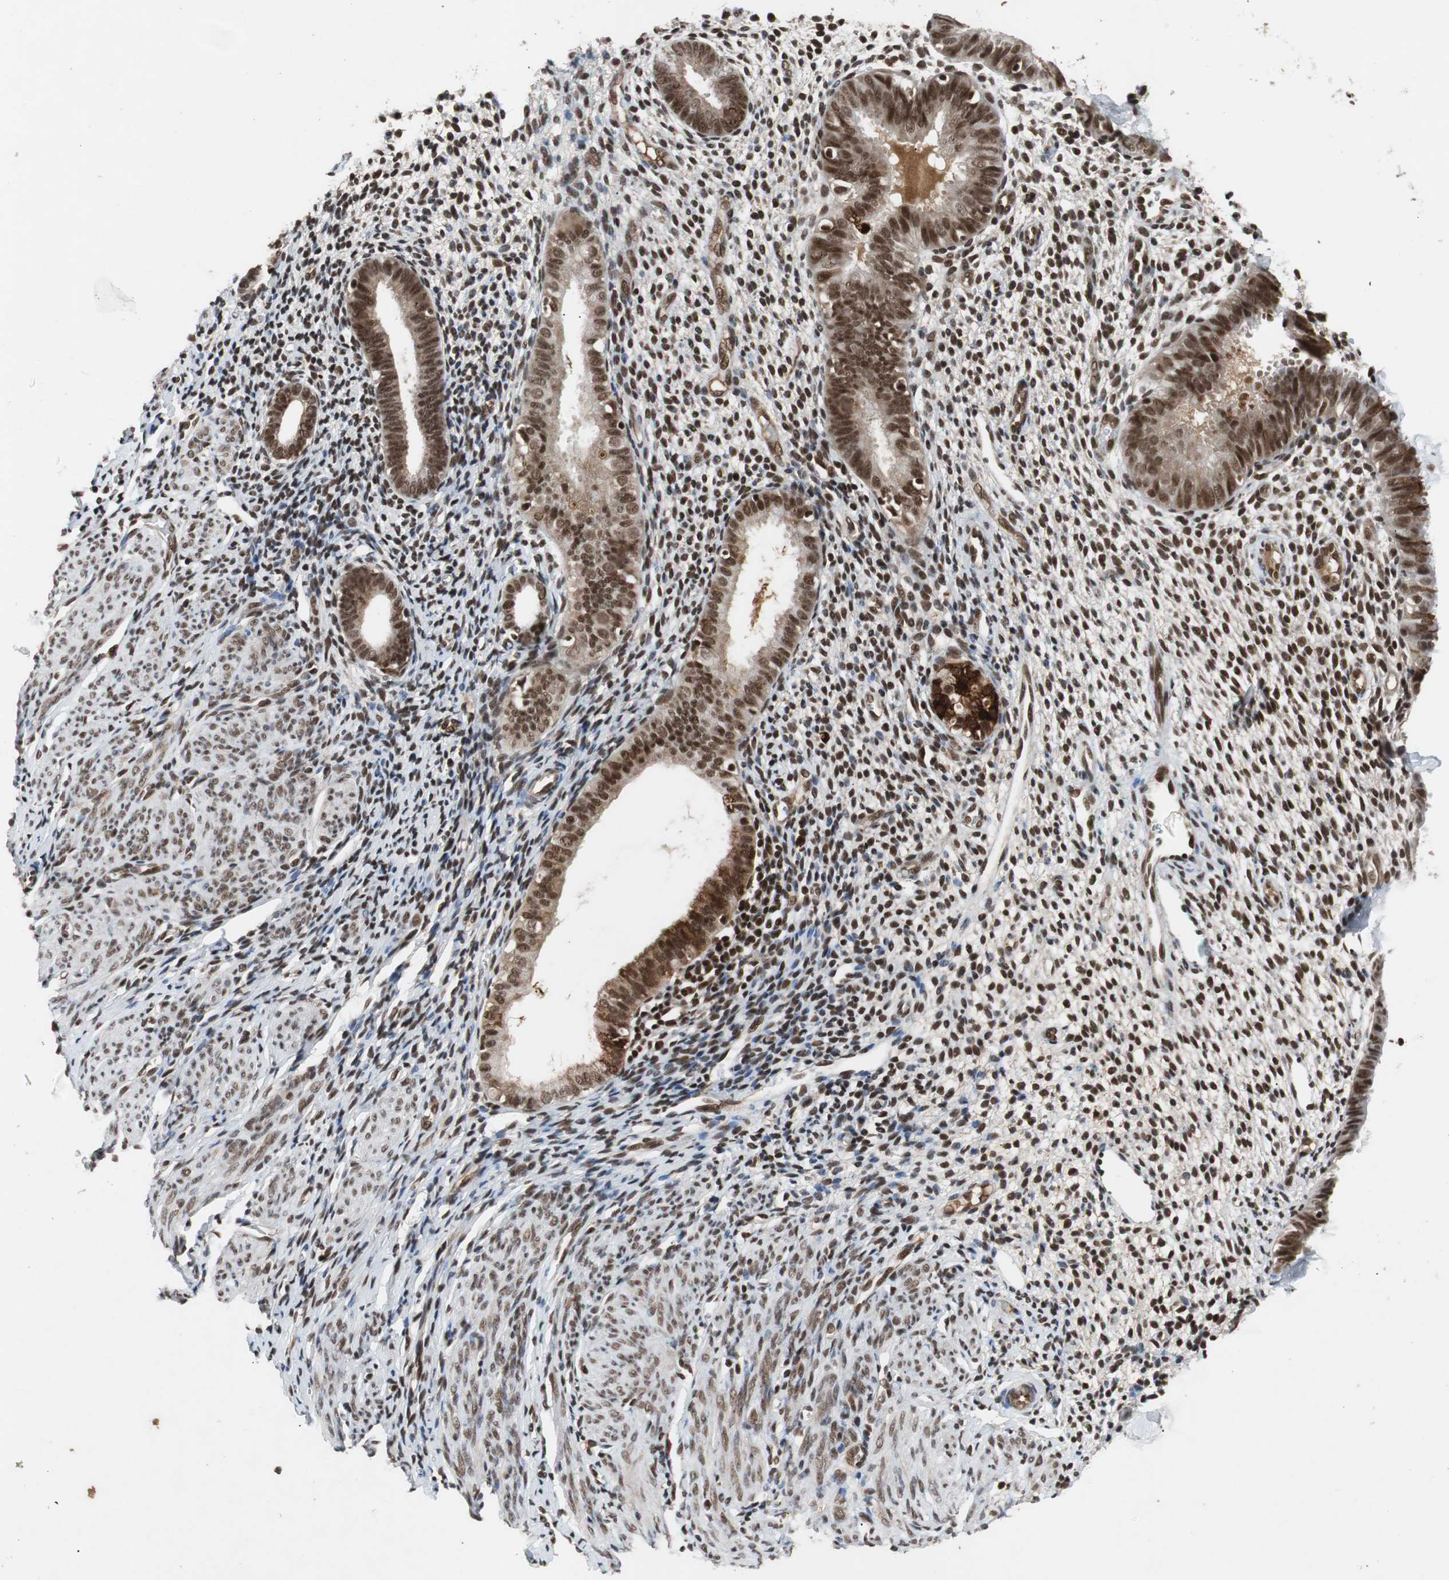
{"staining": {"intensity": "strong", "quantity": ">75%", "location": "nuclear"}, "tissue": "endometrium", "cell_type": "Cells in endometrial stroma", "image_type": "normal", "snomed": [{"axis": "morphology", "description": "Normal tissue, NOS"}, {"axis": "topography", "description": "Endometrium"}], "caption": "This photomicrograph shows immunohistochemistry (IHC) staining of normal endometrium, with high strong nuclear expression in approximately >75% of cells in endometrial stroma.", "gene": "TAF5", "patient": {"sex": "female", "age": 61}}